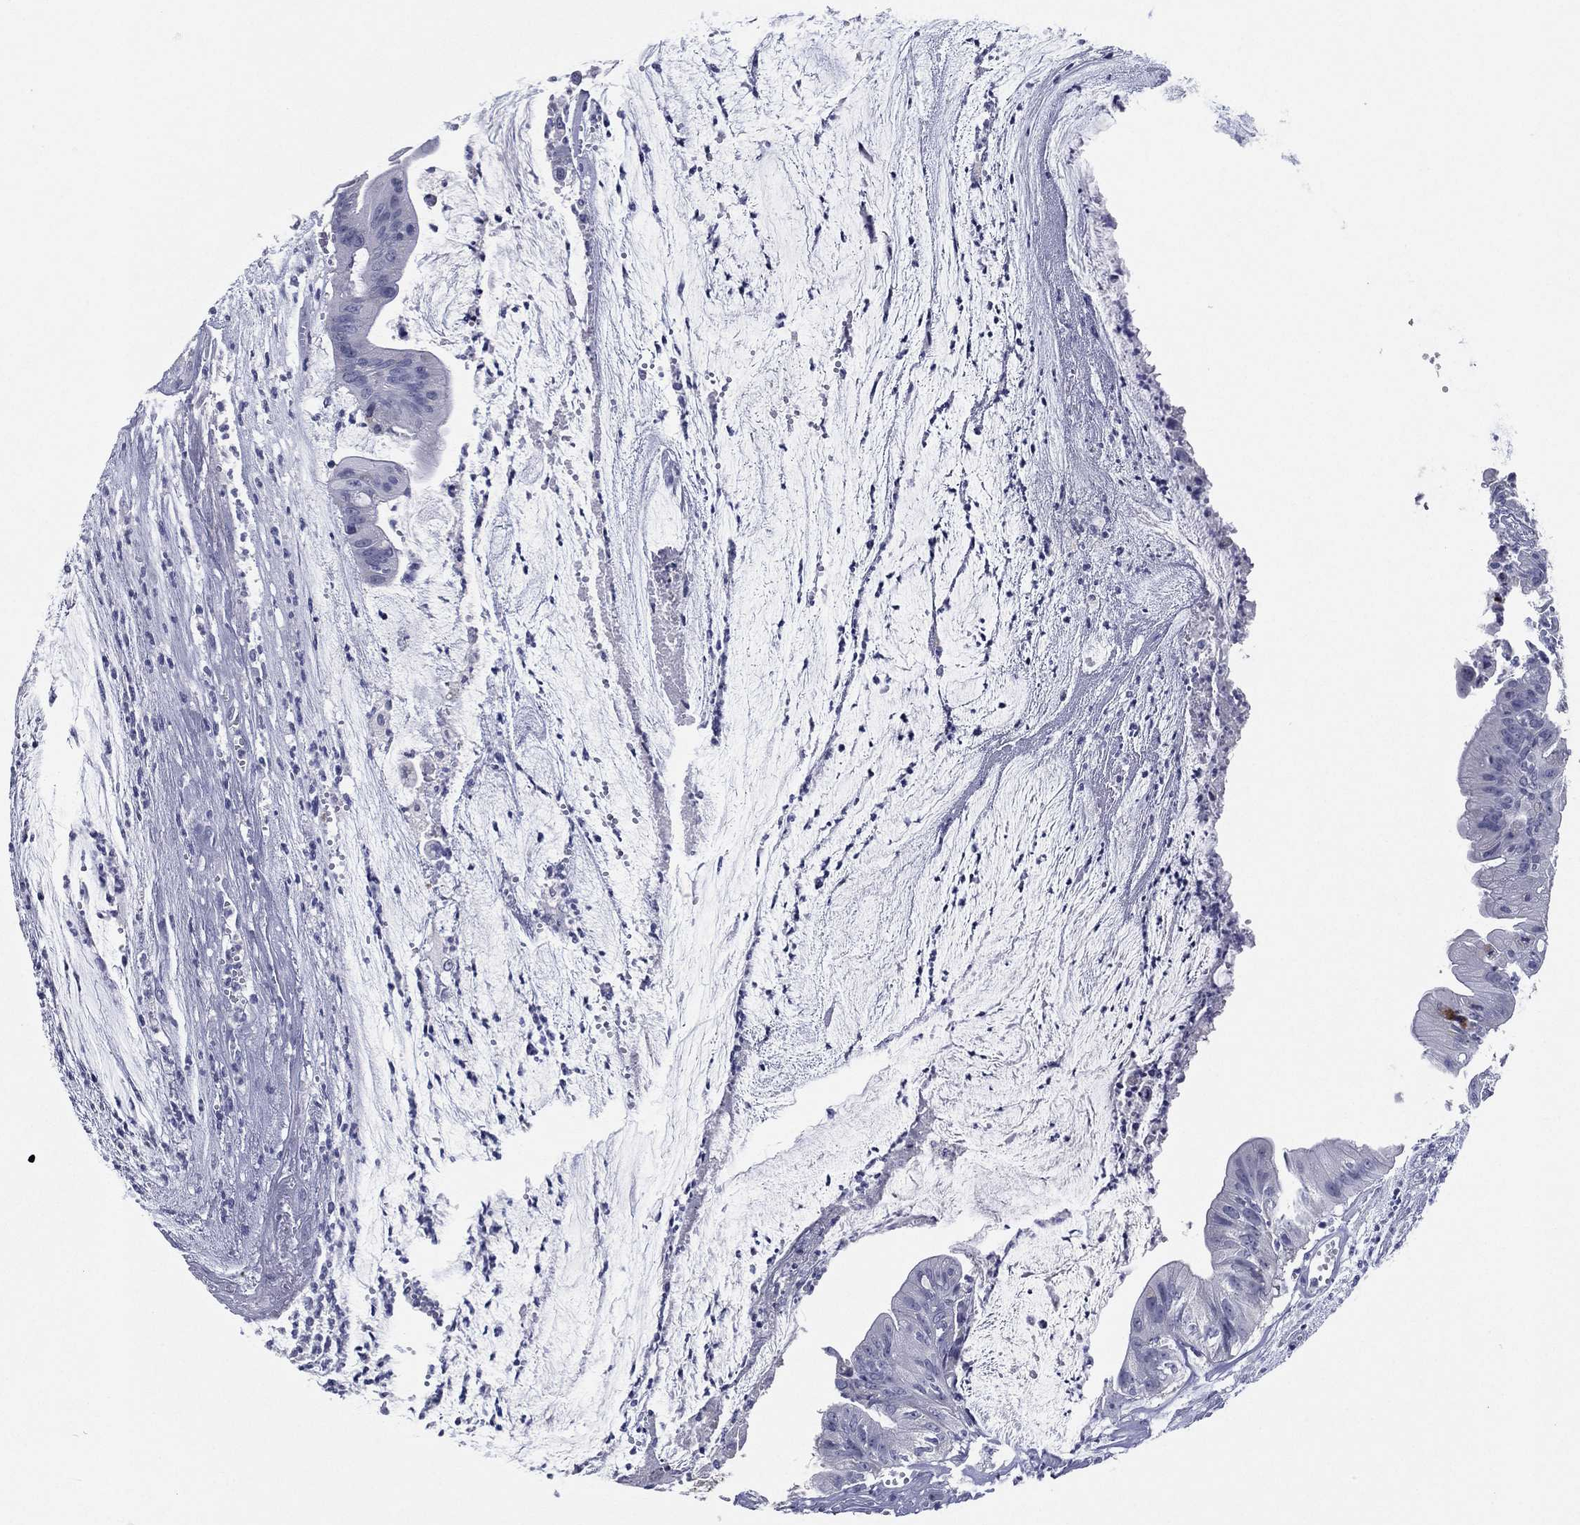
{"staining": {"intensity": "negative", "quantity": "none", "location": "none"}, "tissue": "colorectal cancer", "cell_type": "Tumor cells", "image_type": "cancer", "snomed": [{"axis": "morphology", "description": "Adenocarcinoma, NOS"}, {"axis": "topography", "description": "Colon"}], "caption": "Adenocarcinoma (colorectal) was stained to show a protein in brown. There is no significant positivity in tumor cells.", "gene": "SLC13A4", "patient": {"sex": "female", "age": 69}}